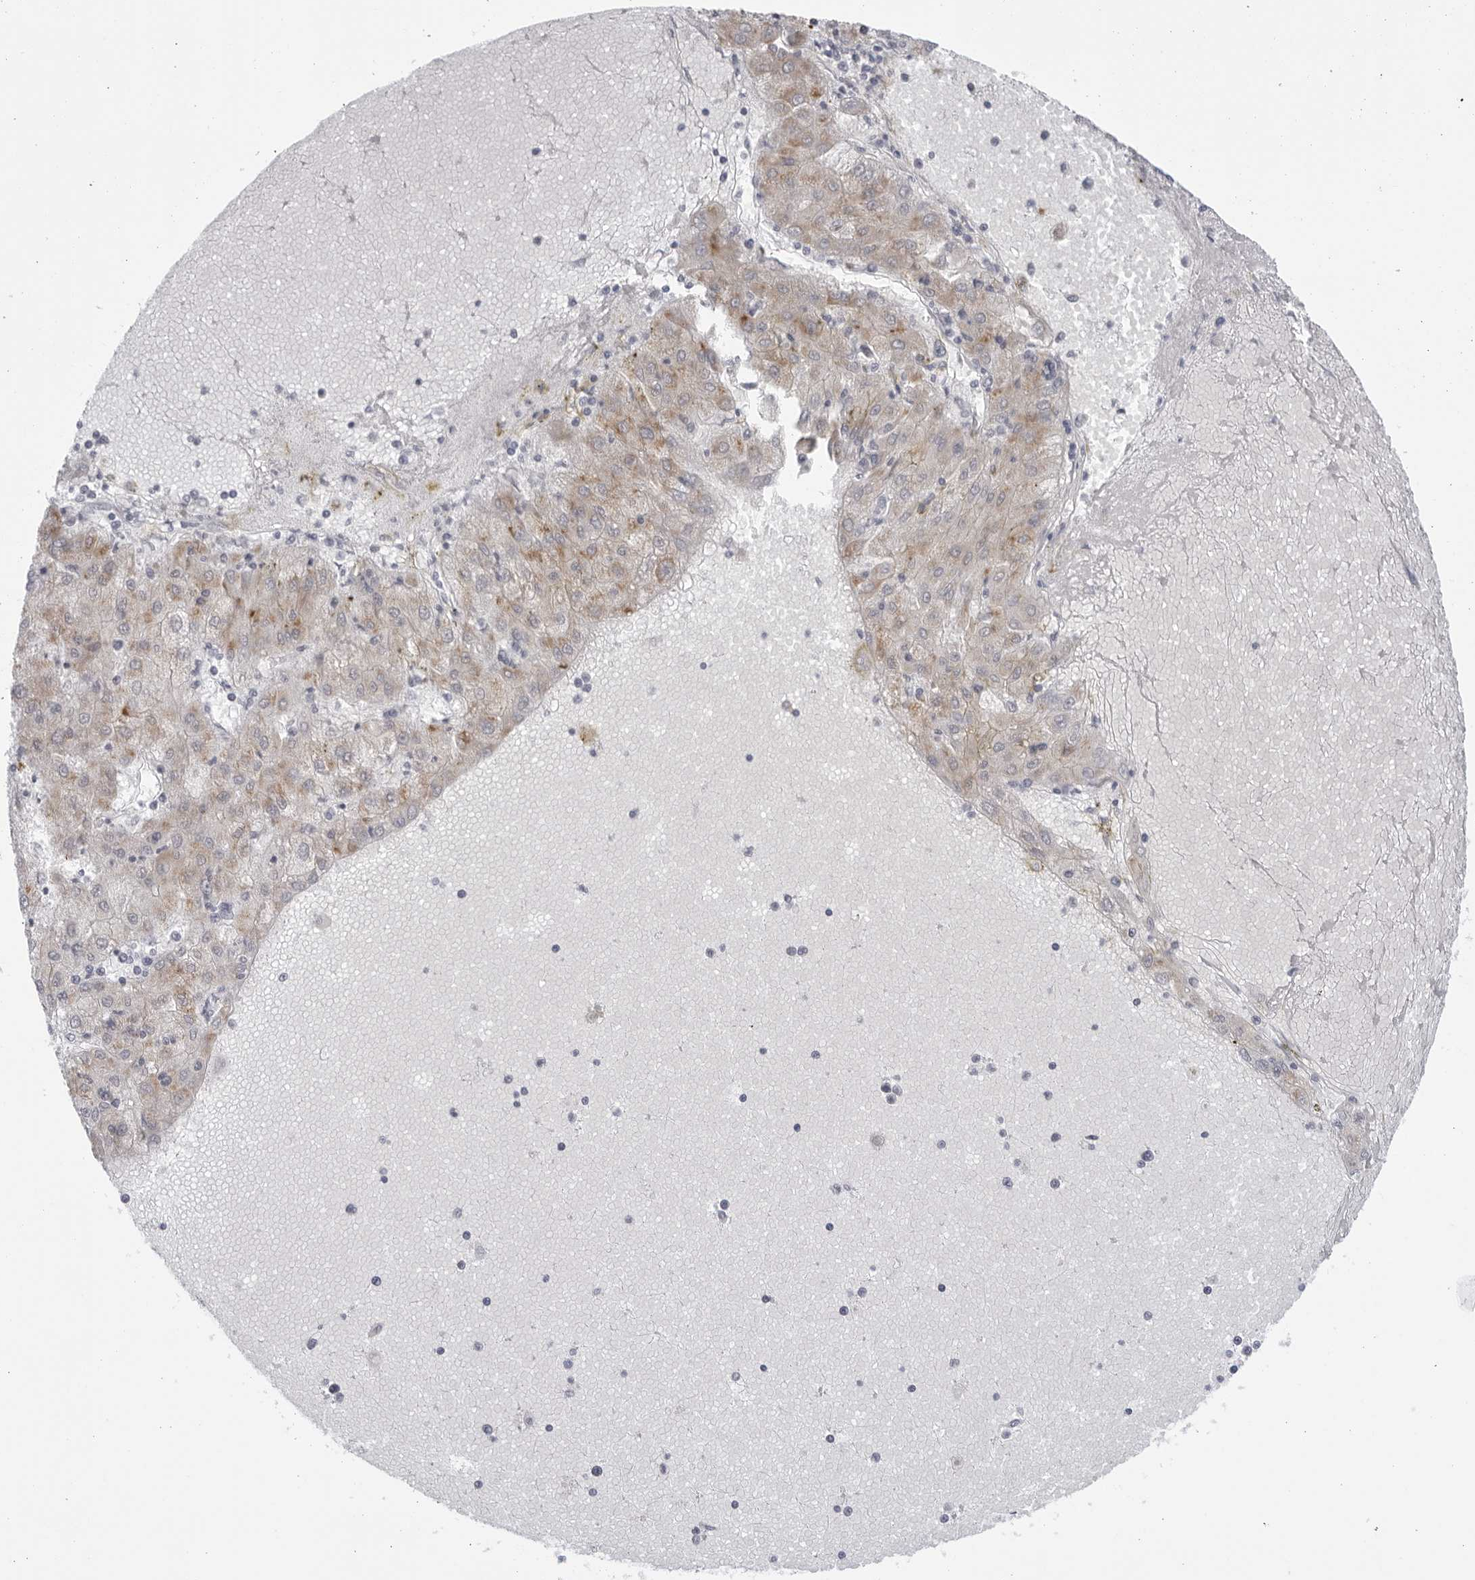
{"staining": {"intensity": "weak", "quantity": "25%-75%", "location": "cytoplasmic/membranous"}, "tissue": "liver cancer", "cell_type": "Tumor cells", "image_type": "cancer", "snomed": [{"axis": "morphology", "description": "Carcinoma, Hepatocellular, NOS"}, {"axis": "topography", "description": "Liver"}], "caption": "High-magnification brightfield microscopy of liver hepatocellular carcinoma stained with DAB (brown) and counterstained with hematoxylin (blue). tumor cells exhibit weak cytoplasmic/membranous staining is seen in about25%-75% of cells.", "gene": "WDTC1", "patient": {"sex": "male", "age": 72}}